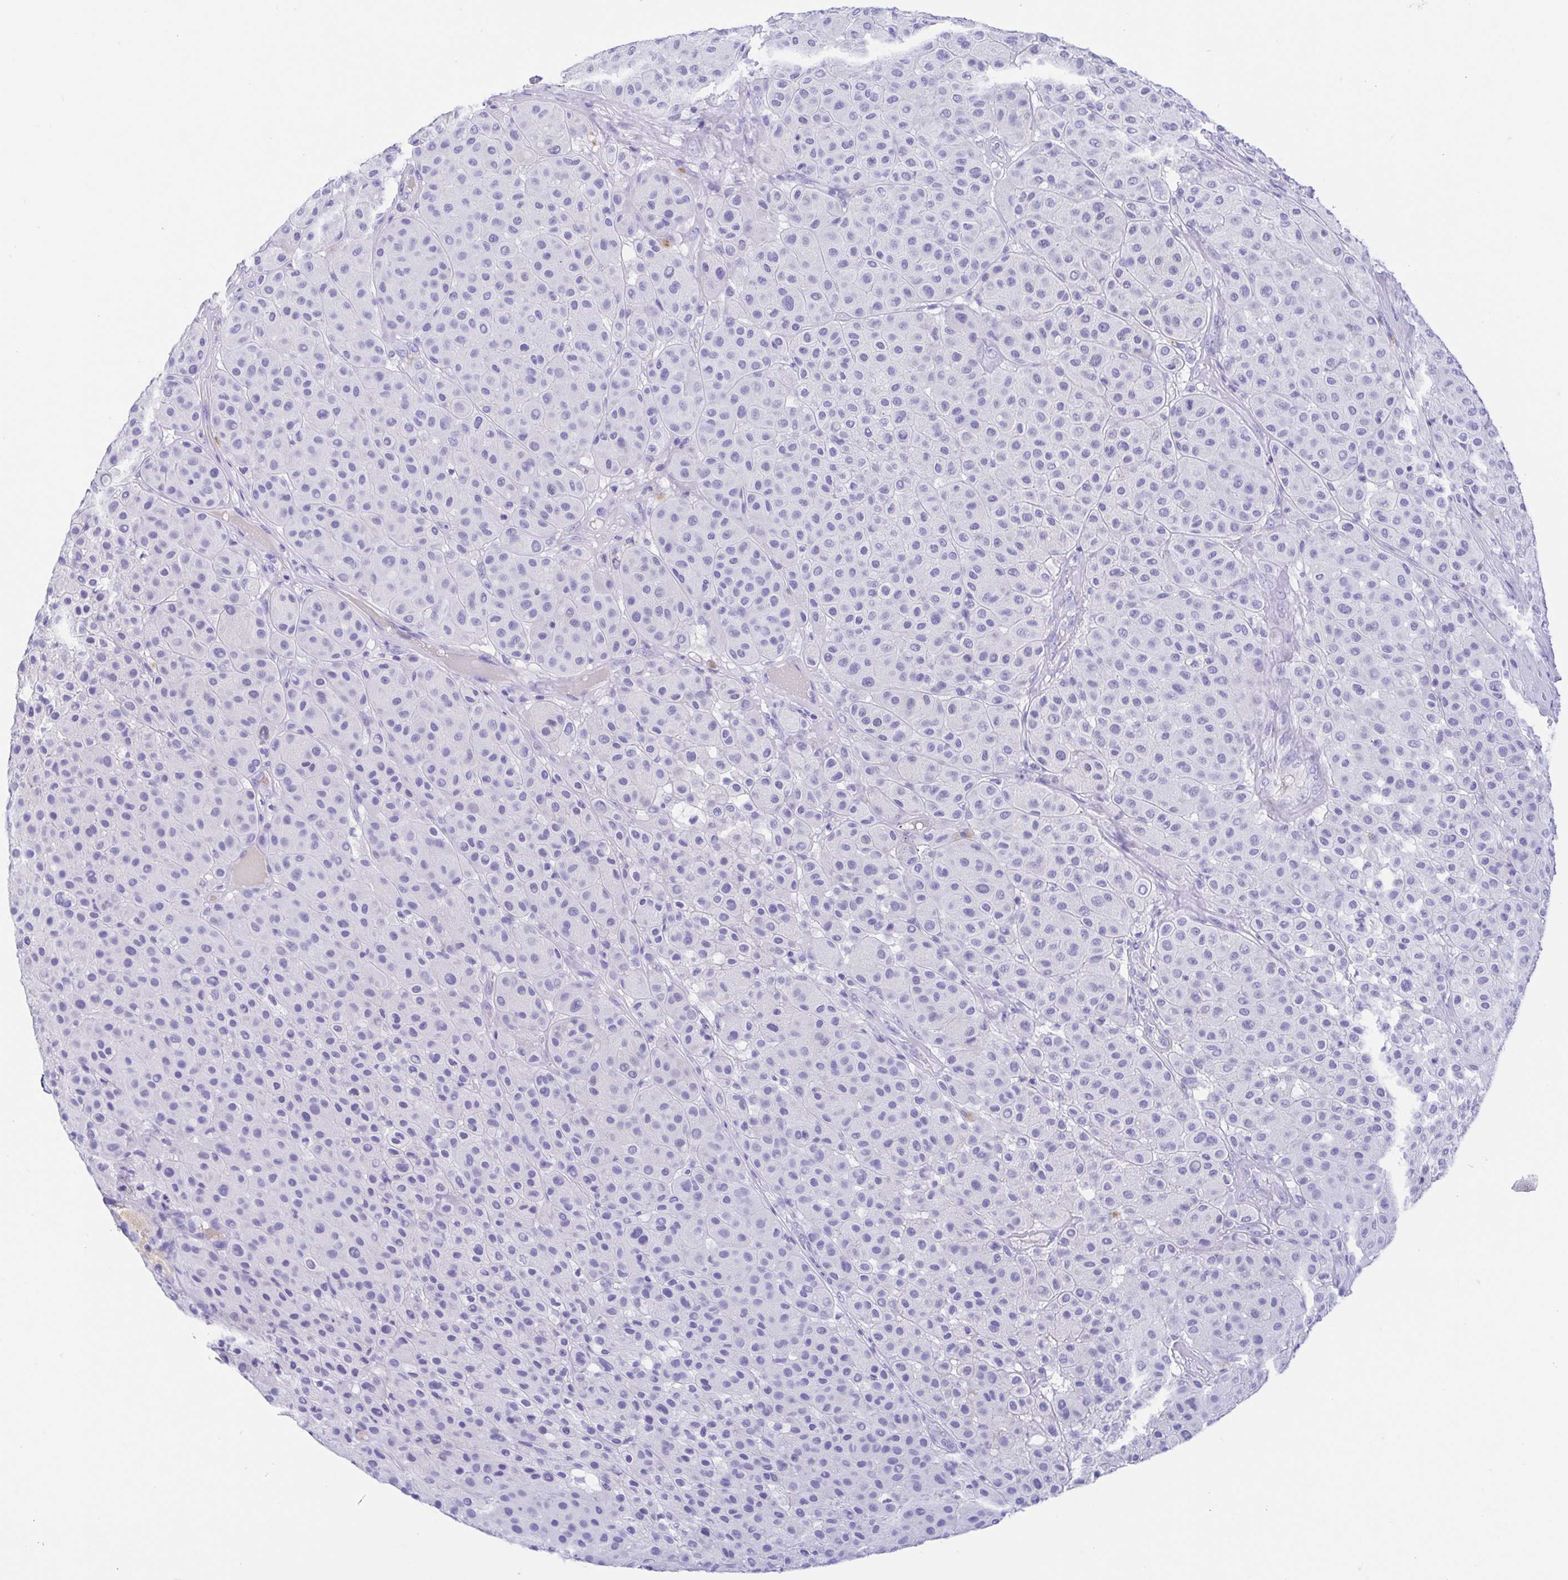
{"staining": {"intensity": "negative", "quantity": "none", "location": "none"}, "tissue": "melanoma", "cell_type": "Tumor cells", "image_type": "cancer", "snomed": [{"axis": "morphology", "description": "Malignant melanoma, Metastatic site"}, {"axis": "topography", "description": "Smooth muscle"}], "caption": "DAB immunohistochemical staining of human melanoma reveals no significant positivity in tumor cells.", "gene": "GKN1", "patient": {"sex": "male", "age": 41}}